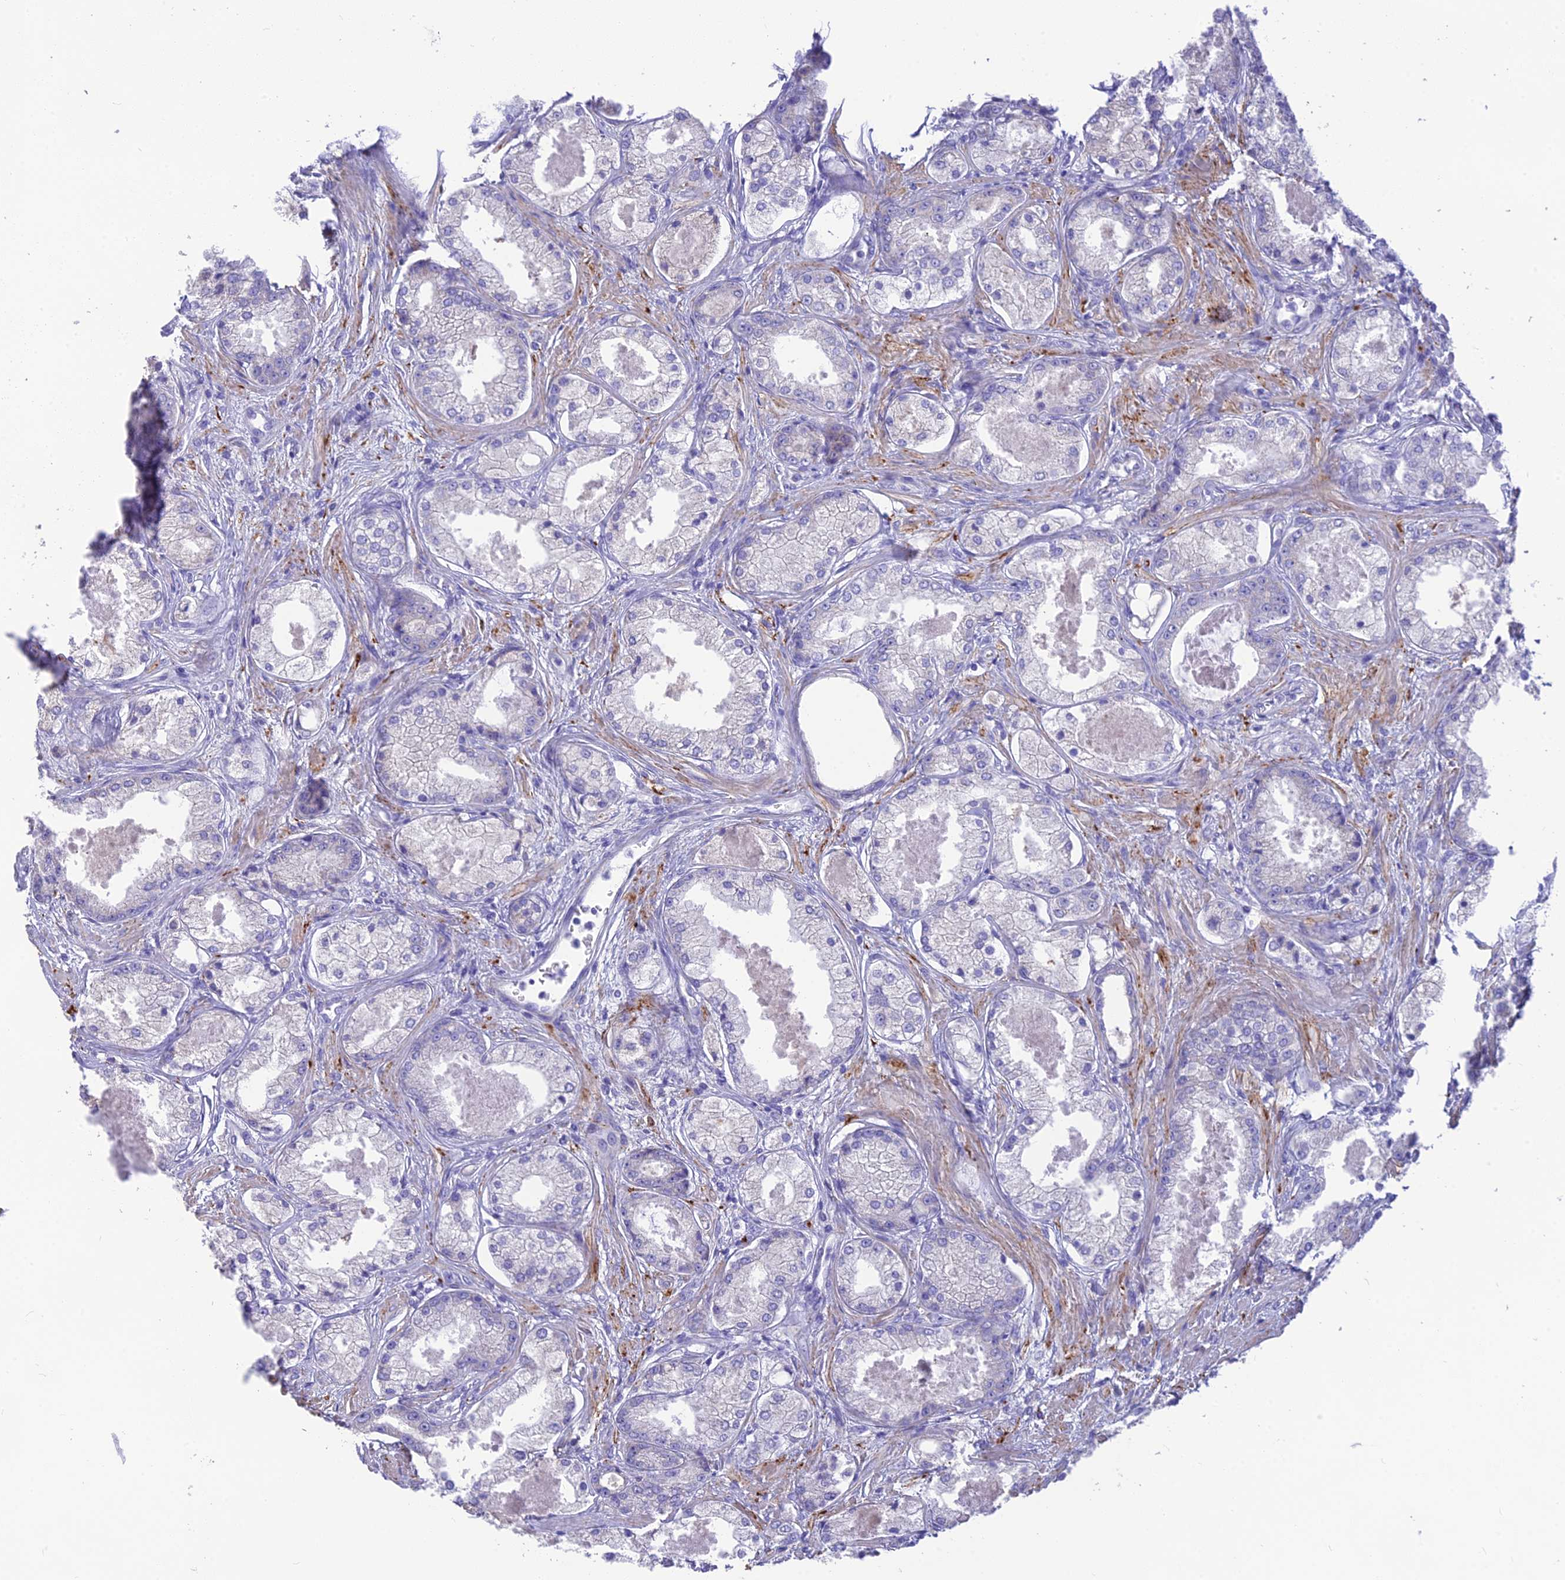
{"staining": {"intensity": "negative", "quantity": "none", "location": "none"}, "tissue": "prostate cancer", "cell_type": "Tumor cells", "image_type": "cancer", "snomed": [{"axis": "morphology", "description": "Adenocarcinoma, Low grade"}, {"axis": "topography", "description": "Prostate"}], "caption": "High power microscopy image of an IHC photomicrograph of low-grade adenocarcinoma (prostate), revealing no significant positivity in tumor cells. (DAB (3,3'-diaminobenzidine) immunohistochemistry, high magnification).", "gene": "HSD17B2", "patient": {"sex": "male", "age": 68}}